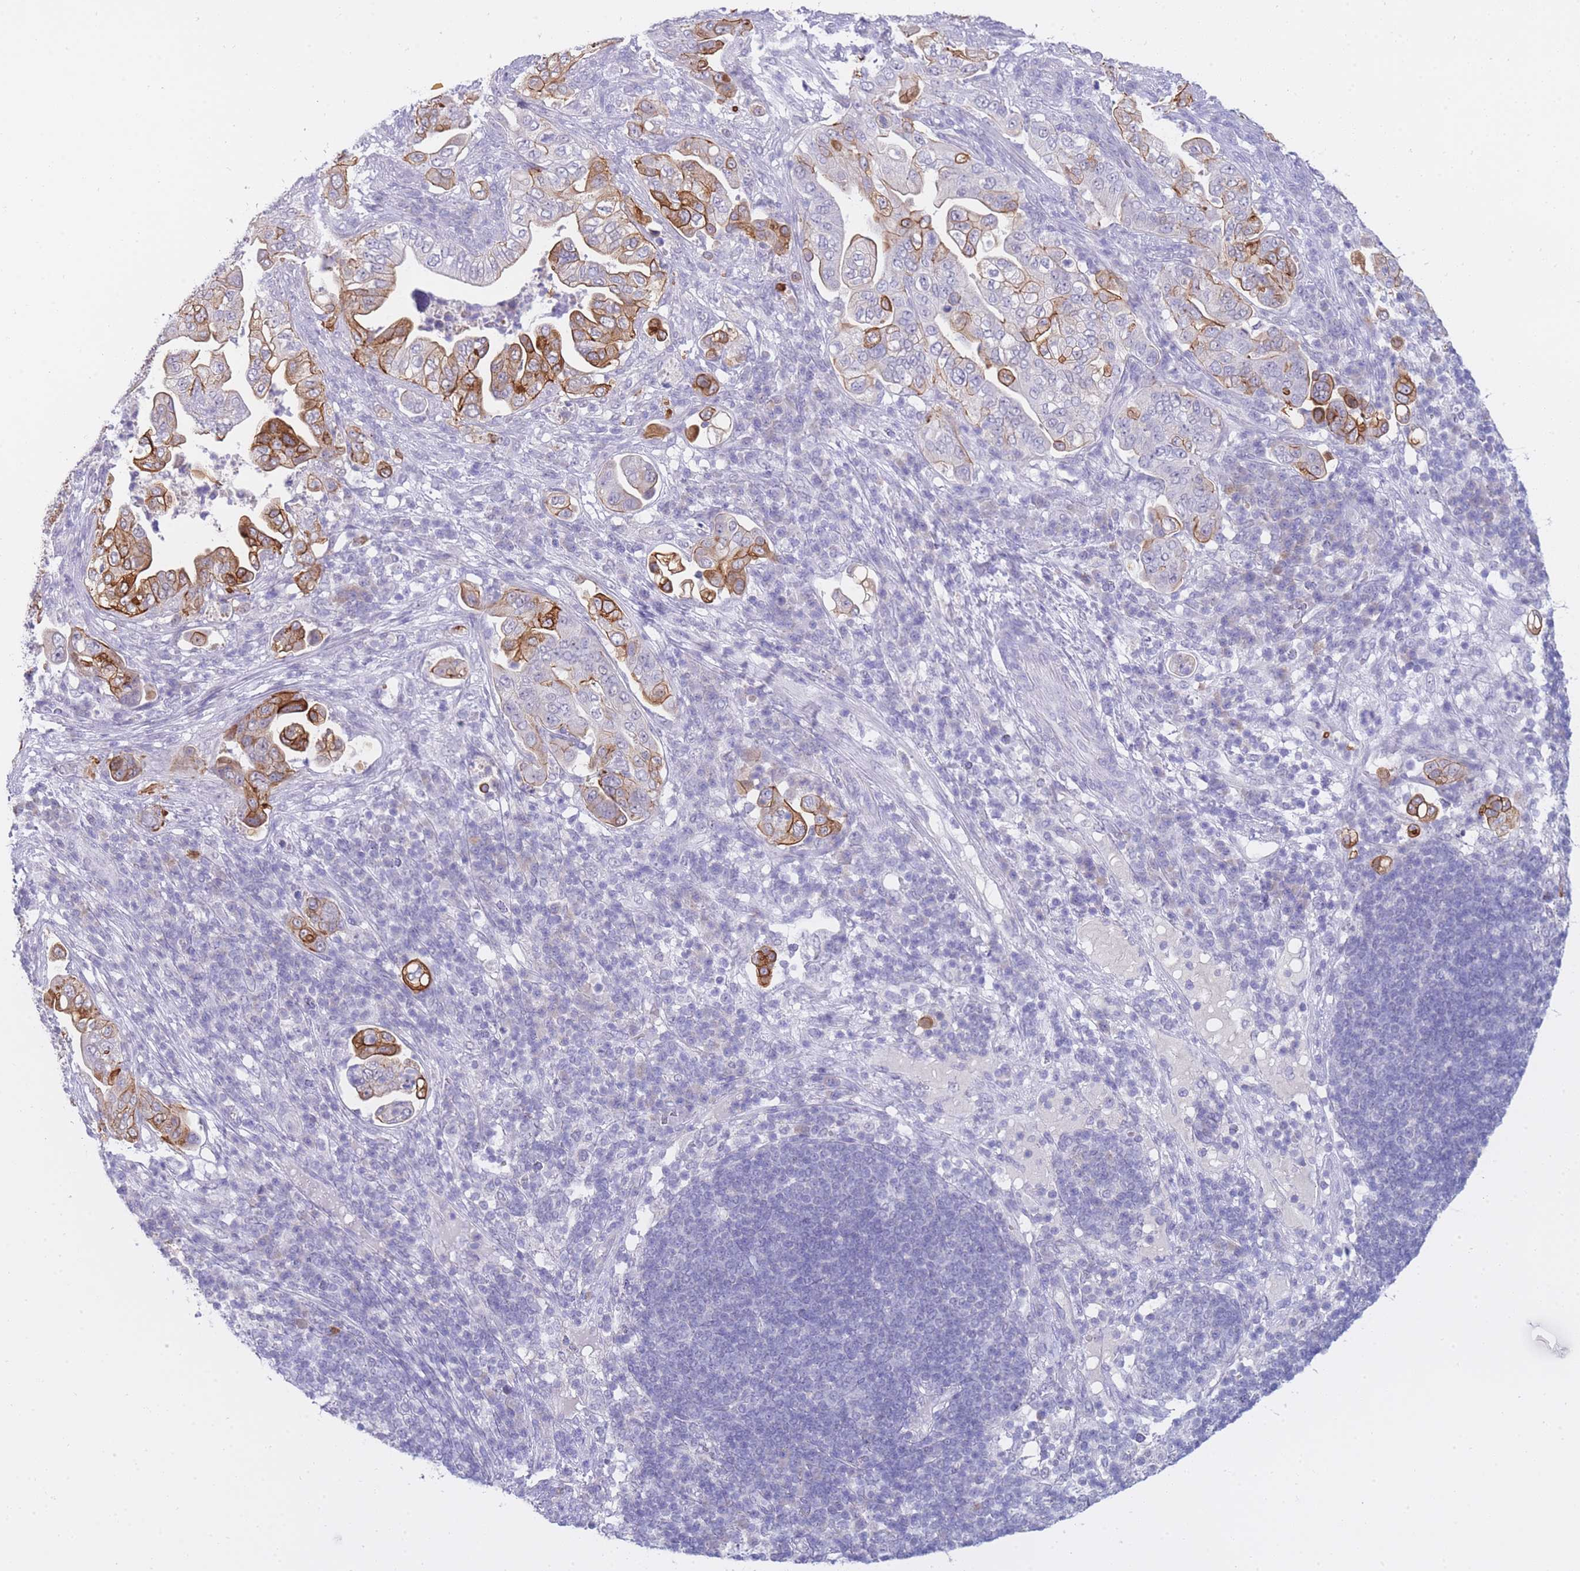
{"staining": {"intensity": "strong", "quantity": "25%-75%", "location": "cytoplasmic/membranous"}, "tissue": "pancreatic cancer", "cell_type": "Tumor cells", "image_type": "cancer", "snomed": [{"axis": "morphology", "description": "Adenocarcinoma, NOS"}, {"axis": "topography", "description": "Pancreas"}], "caption": "Protein expression analysis of human pancreatic adenocarcinoma reveals strong cytoplasmic/membranous staining in about 25%-75% of tumor cells.", "gene": "FRAT2", "patient": {"sex": "female", "age": 63}}